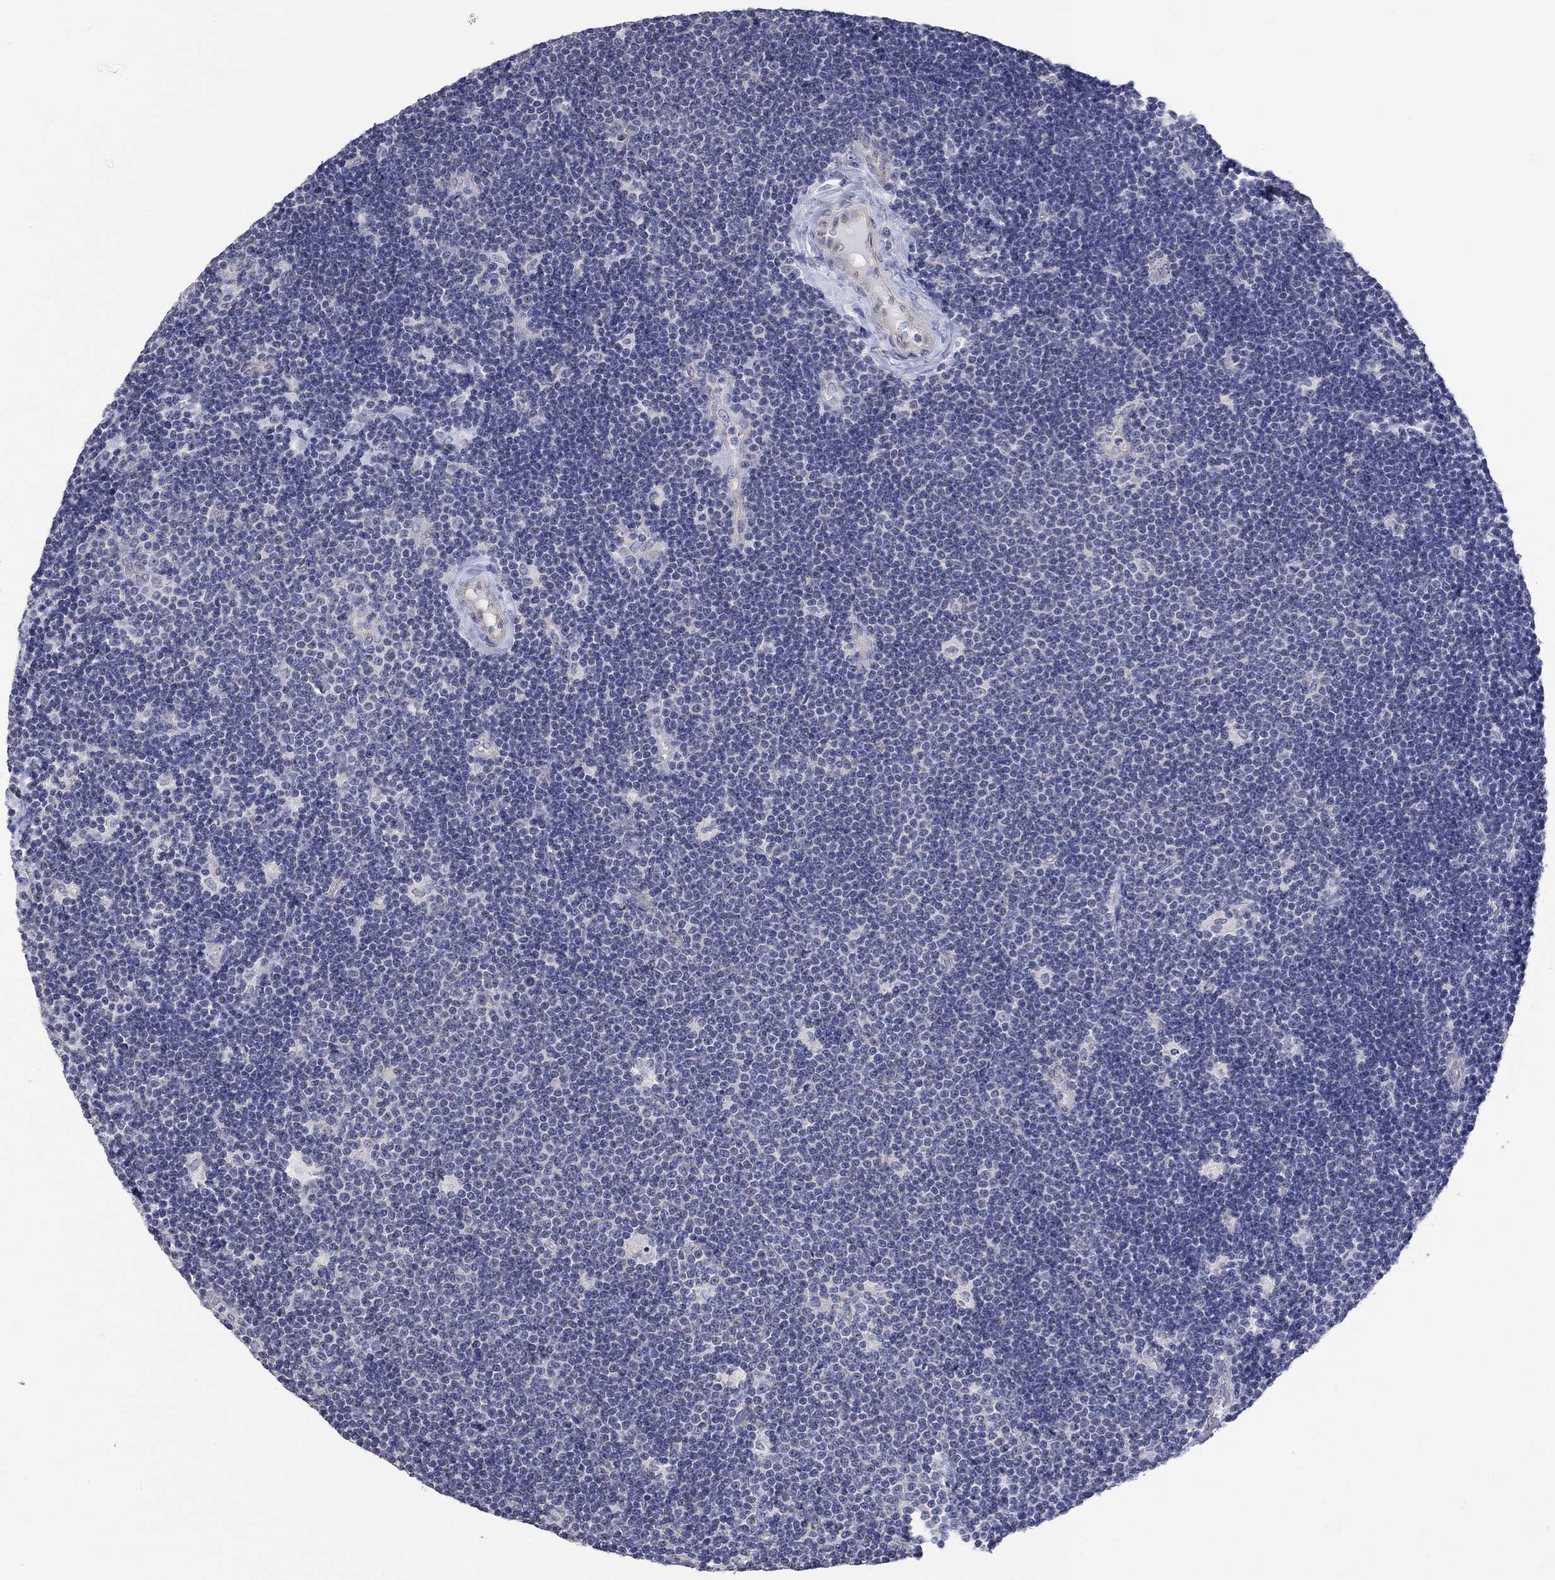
{"staining": {"intensity": "negative", "quantity": "none", "location": "none"}, "tissue": "lymphoma", "cell_type": "Tumor cells", "image_type": "cancer", "snomed": [{"axis": "morphology", "description": "Malignant lymphoma, non-Hodgkin's type, Low grade"}, {"axis": "topography", "description": "Brain"}], "caption": "This is an IHC photomicrograph of human lymphoma. There is no expression in tumor cells.", "gene": "AGRP", "patient": {"sex": "female", "age": 66}}